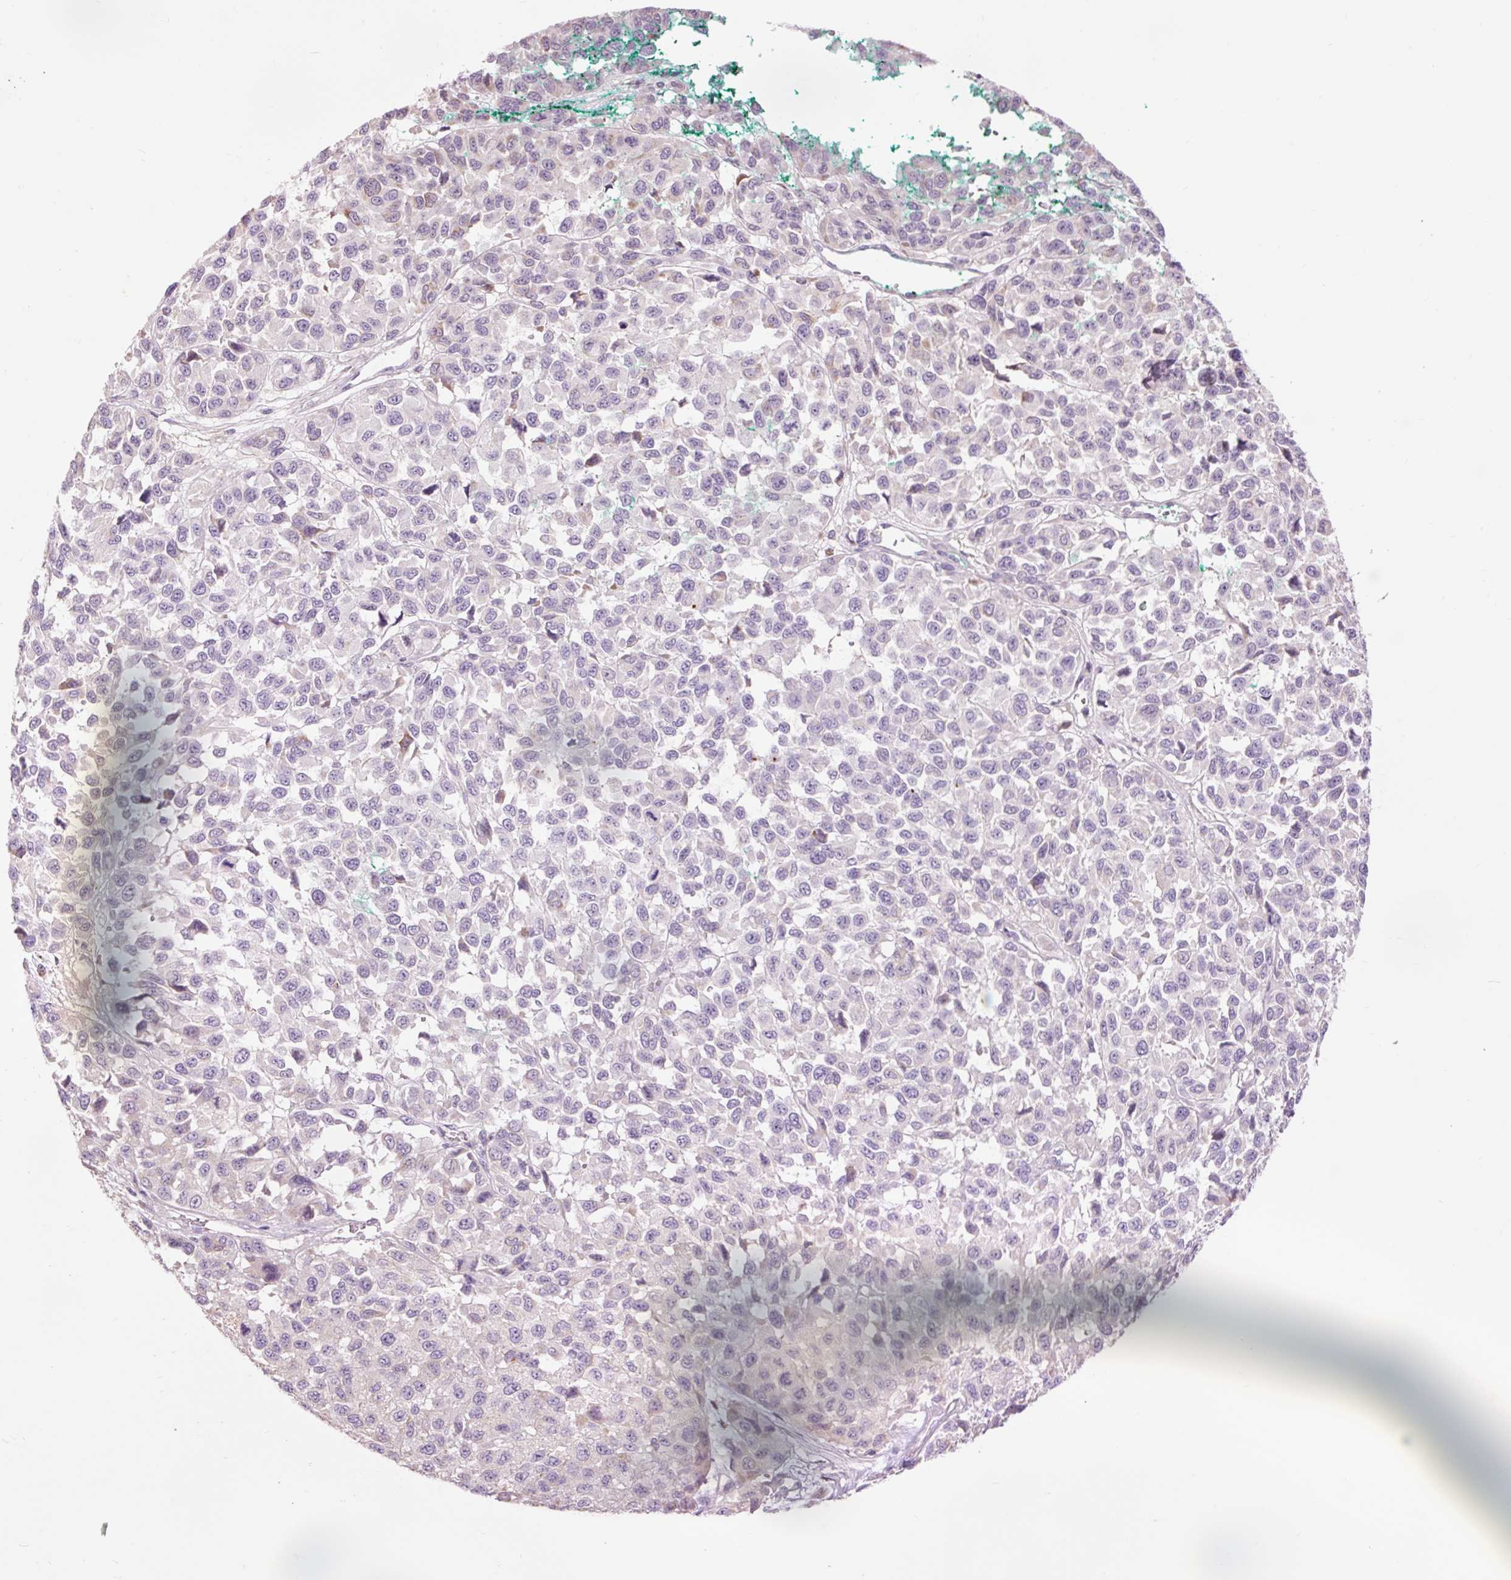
{"staining": {"intensity": "negative", "quantity": "none", "location": "none"}, "tissue": "melanoma", "cell_type": "Tumor cells", "image_type": "cancer", "snomed": [{"axis": "morphology", "description": "Malignant melanoma, NOS"}, {"axis": "topography", "description": "Skin"}], "caption": "Immunohistochemical staining of human malignant melanoma displays no significant expression in tumor cells.", "gene": "PRDX5", "patient": {"sex": "male", "age": 62}}